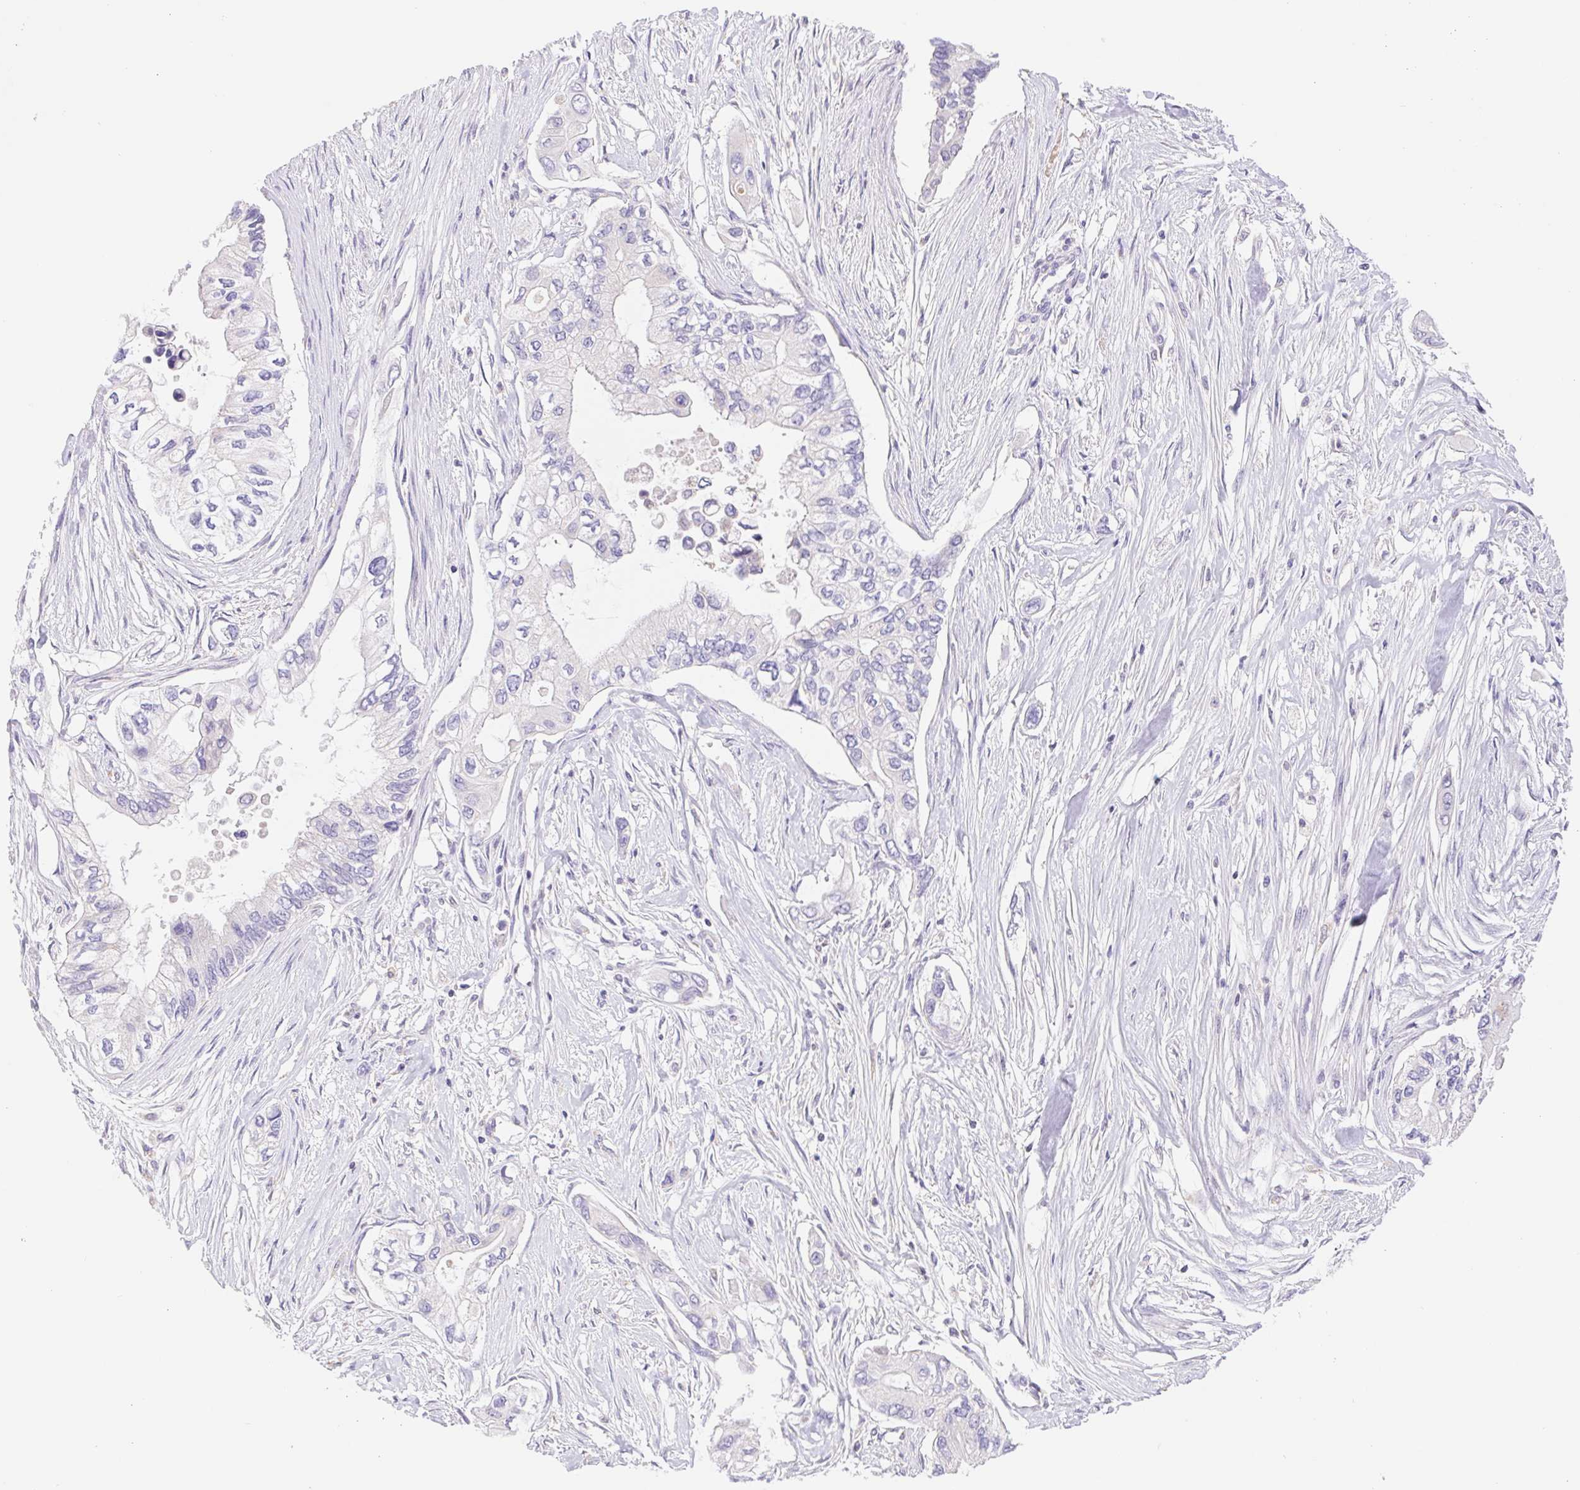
{"staining": {"intensity": "negative", "quantity": "none", "location": "none"}, "tissue": "pancreatic cancer", "cell_type": "Tumor cells", "image_type": "cancer", "snomed": [{"axis": "morphology", "description": "Adenocarcinoma, NOS"}, {"axis": "topography", "description": "Pancreas"}], "caption": "High power microscopy photomicrograph of an immunohistochemistry photomicrograph of adenocarcinoma (pancreatic), revealing no significant staining in tumor cells.", "gene": "FKBP6", "patient": {"sex": "female", "age": 63}}